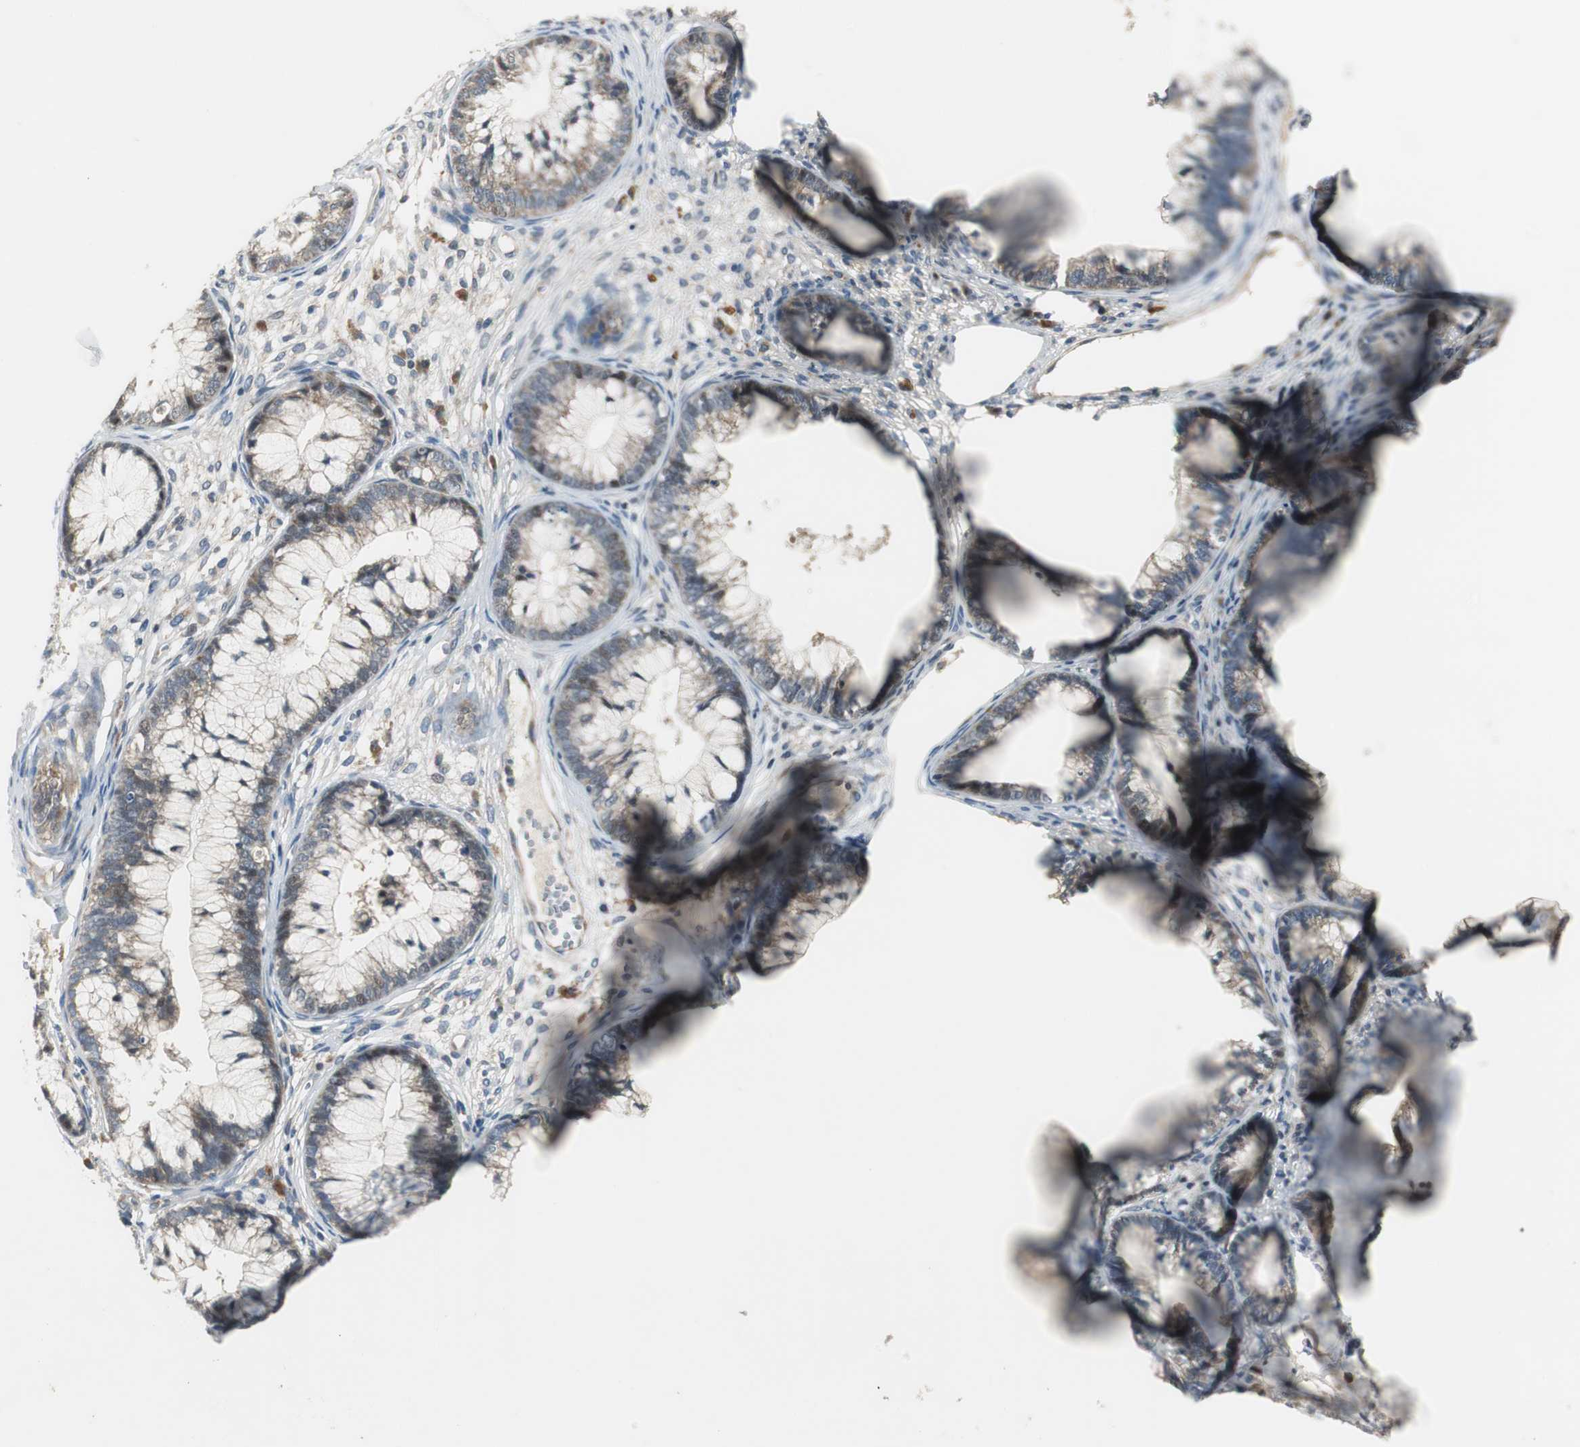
{"staining": {"intensity": "weak", "quantity": ">75%", "location": "cytoplasmic/membranous"}, "tissue": "cervical cancer", "cell_type": "Tumor cells", "image_type": "cancer", "snomed": [{"axis": "morphology", "description": "Adenocarcinoma, NOS"}, {"axis": "topography", "description": "Cervix"}], "caption": "Protein expression analysis of human cervical cancer (adenocarcinoma) reveals weak cytoplasmic/membranous staining in approximately >75% of tumor cells.", "gene": "MYT1", "patient": {"sex": "female", "age": 44}}